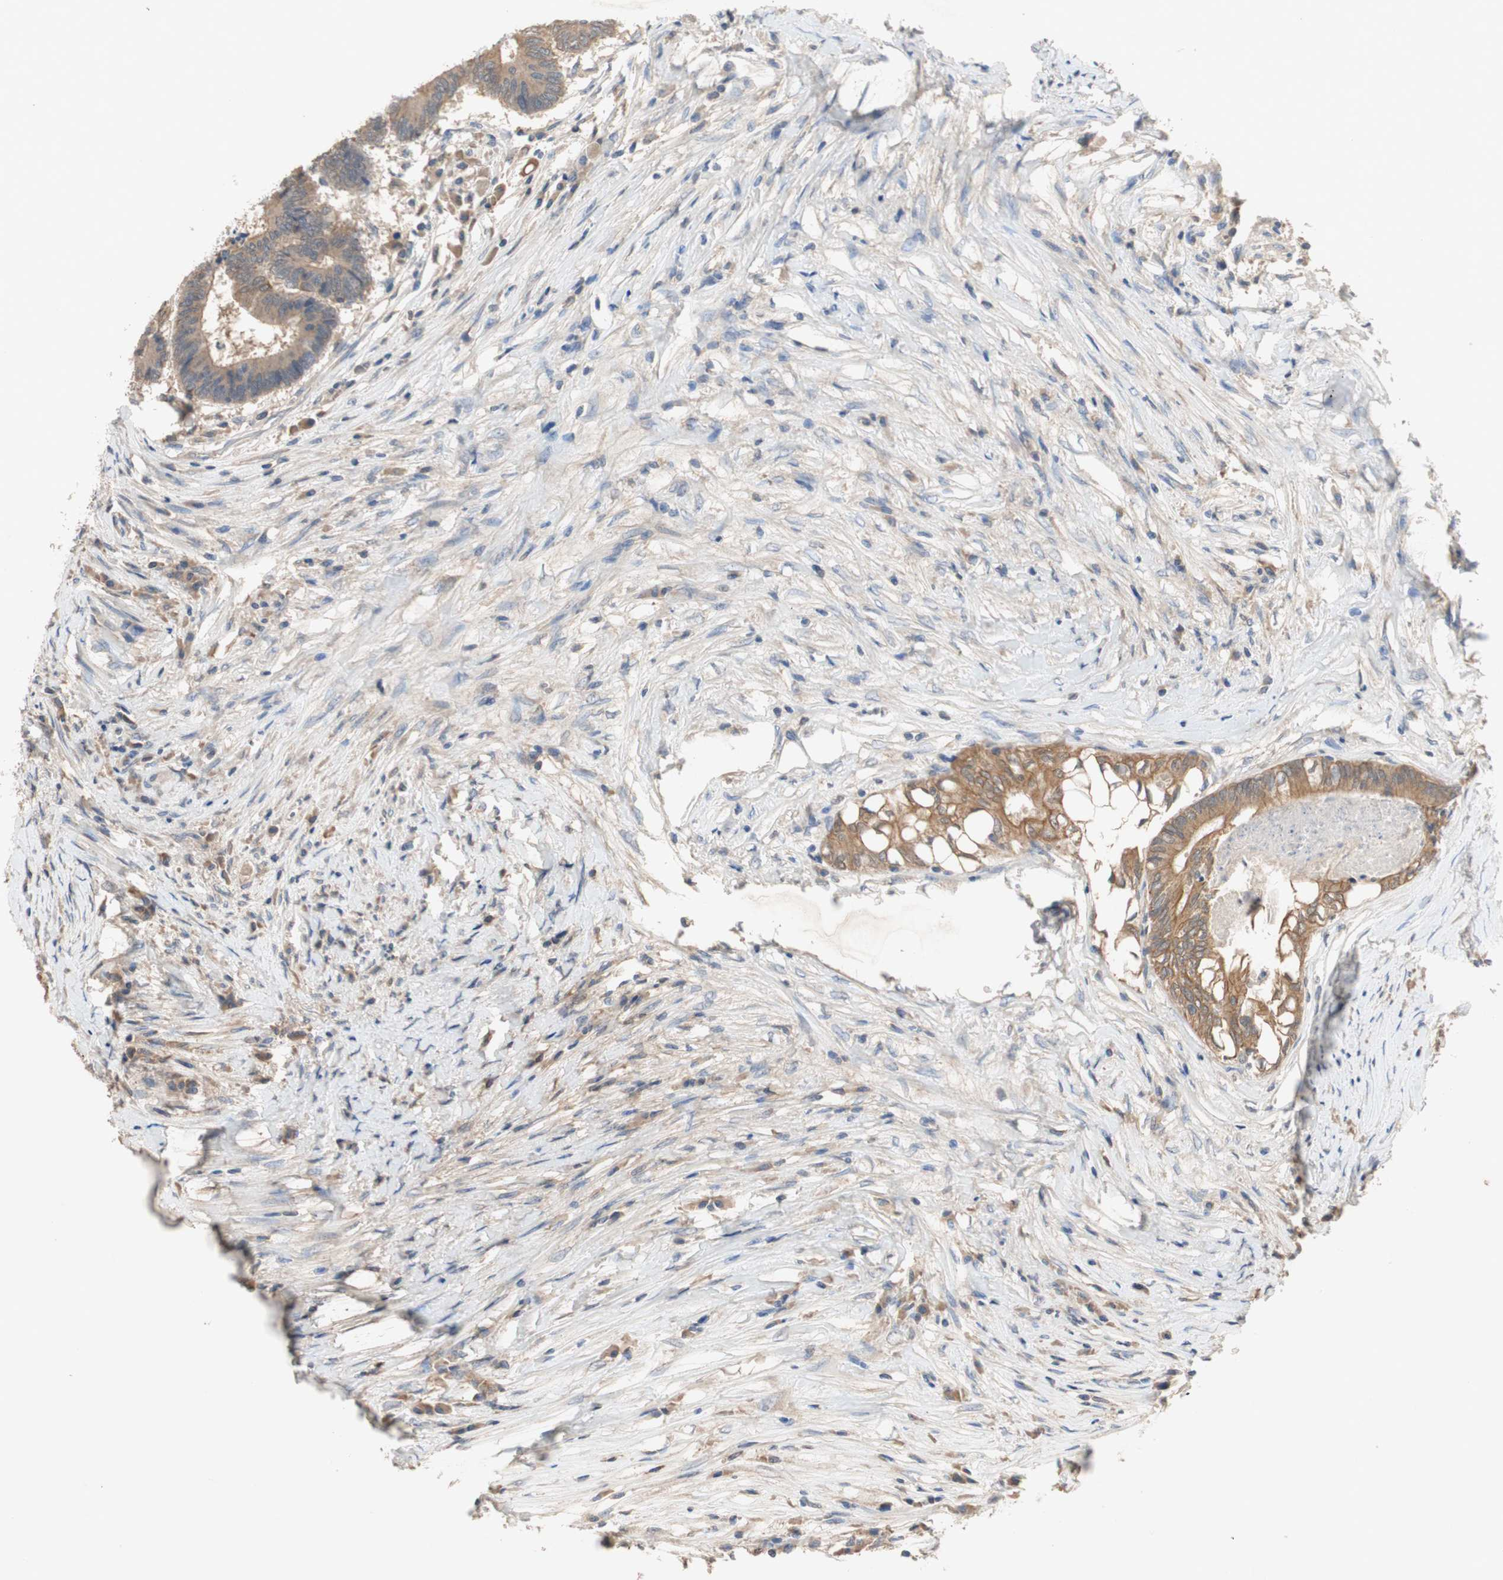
{"staining": {"intensity": "moderate", "quantity": ">75%", "location": "cytoplasmic/membranous"}, "tissue": "colorectal cancer", "cell_type": "Tumor cells", "image_type": "cancer", "snomed": [{"axis": "morphology", "description": "Adenocarcinoma, NOS"}, {"axis": "topography", "description": "Rectum"}], "caption": "IHC micrograph of neoplastic tissue: colorectal cancer (adenocarcinoma) stained using immunohistochemistry reveals medium levels of moderate protein expression localized specifically in the cytoplasmic/membranous of tumor cells, appearing as a cytoplasmic/membranous brown color.", "gene": "ADAP1", "patient": {"sex": "male", "age": 63}}